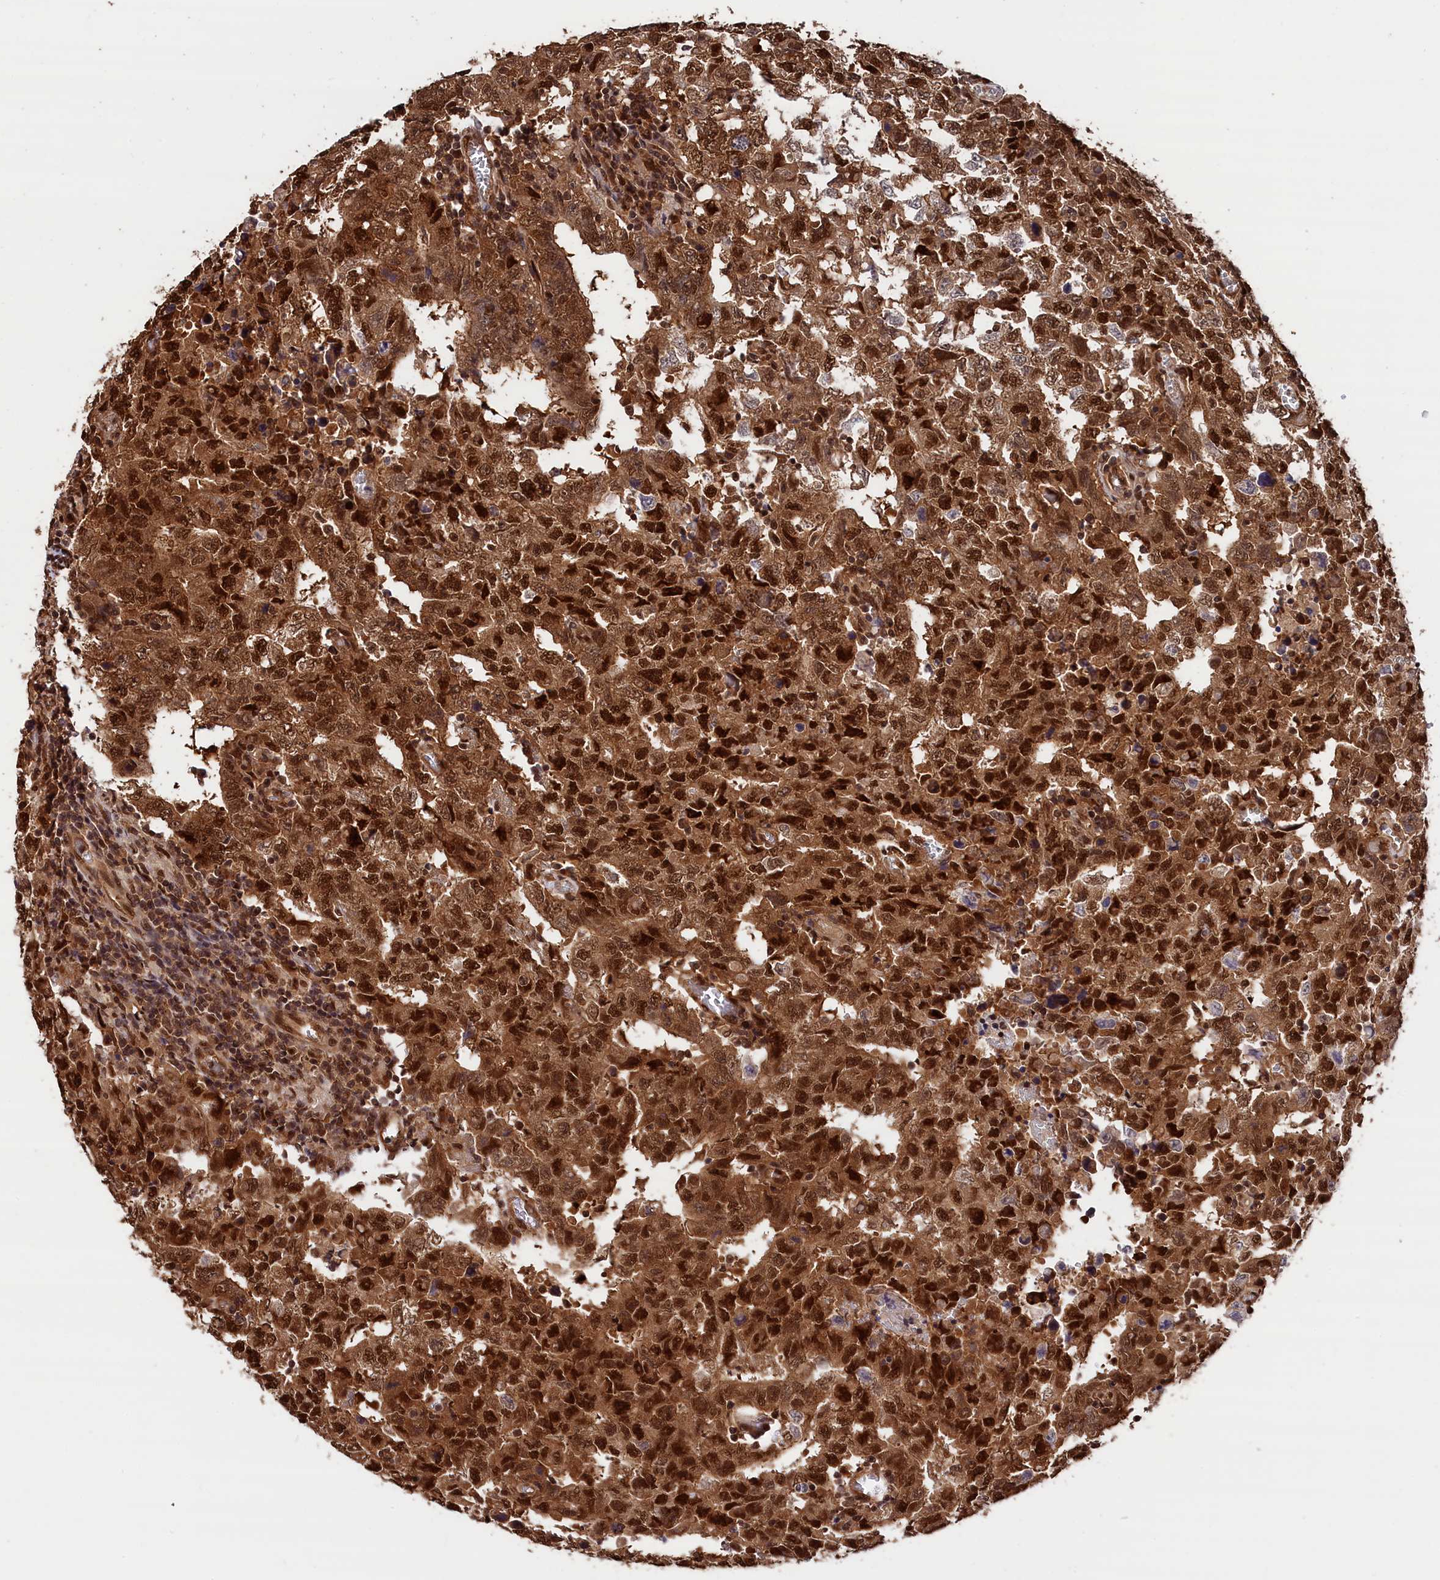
{"staining": {"intensity": "strong", "quantity": ">75%", "location": "cytoplasmic/membranous,nuclear"}, "tissue": "testis cancer", "cell_type": "Tumor cells", "image_type": "cancer", "snomed": [{"axis": "morphology", "description": "Carcinoma, Embryonal, NOS"}, {"axis": "topography", "description": "Testis"}], "caption": "Immunohistochemical staining of human testis embryonal carcinoma demonstrates high levels of strong cytoplasmic/membranous and nuclear protein expression in about >75% of tumor cells.", "gene": "ADRM1", "patient": {"sex": "male", "age": 26}}